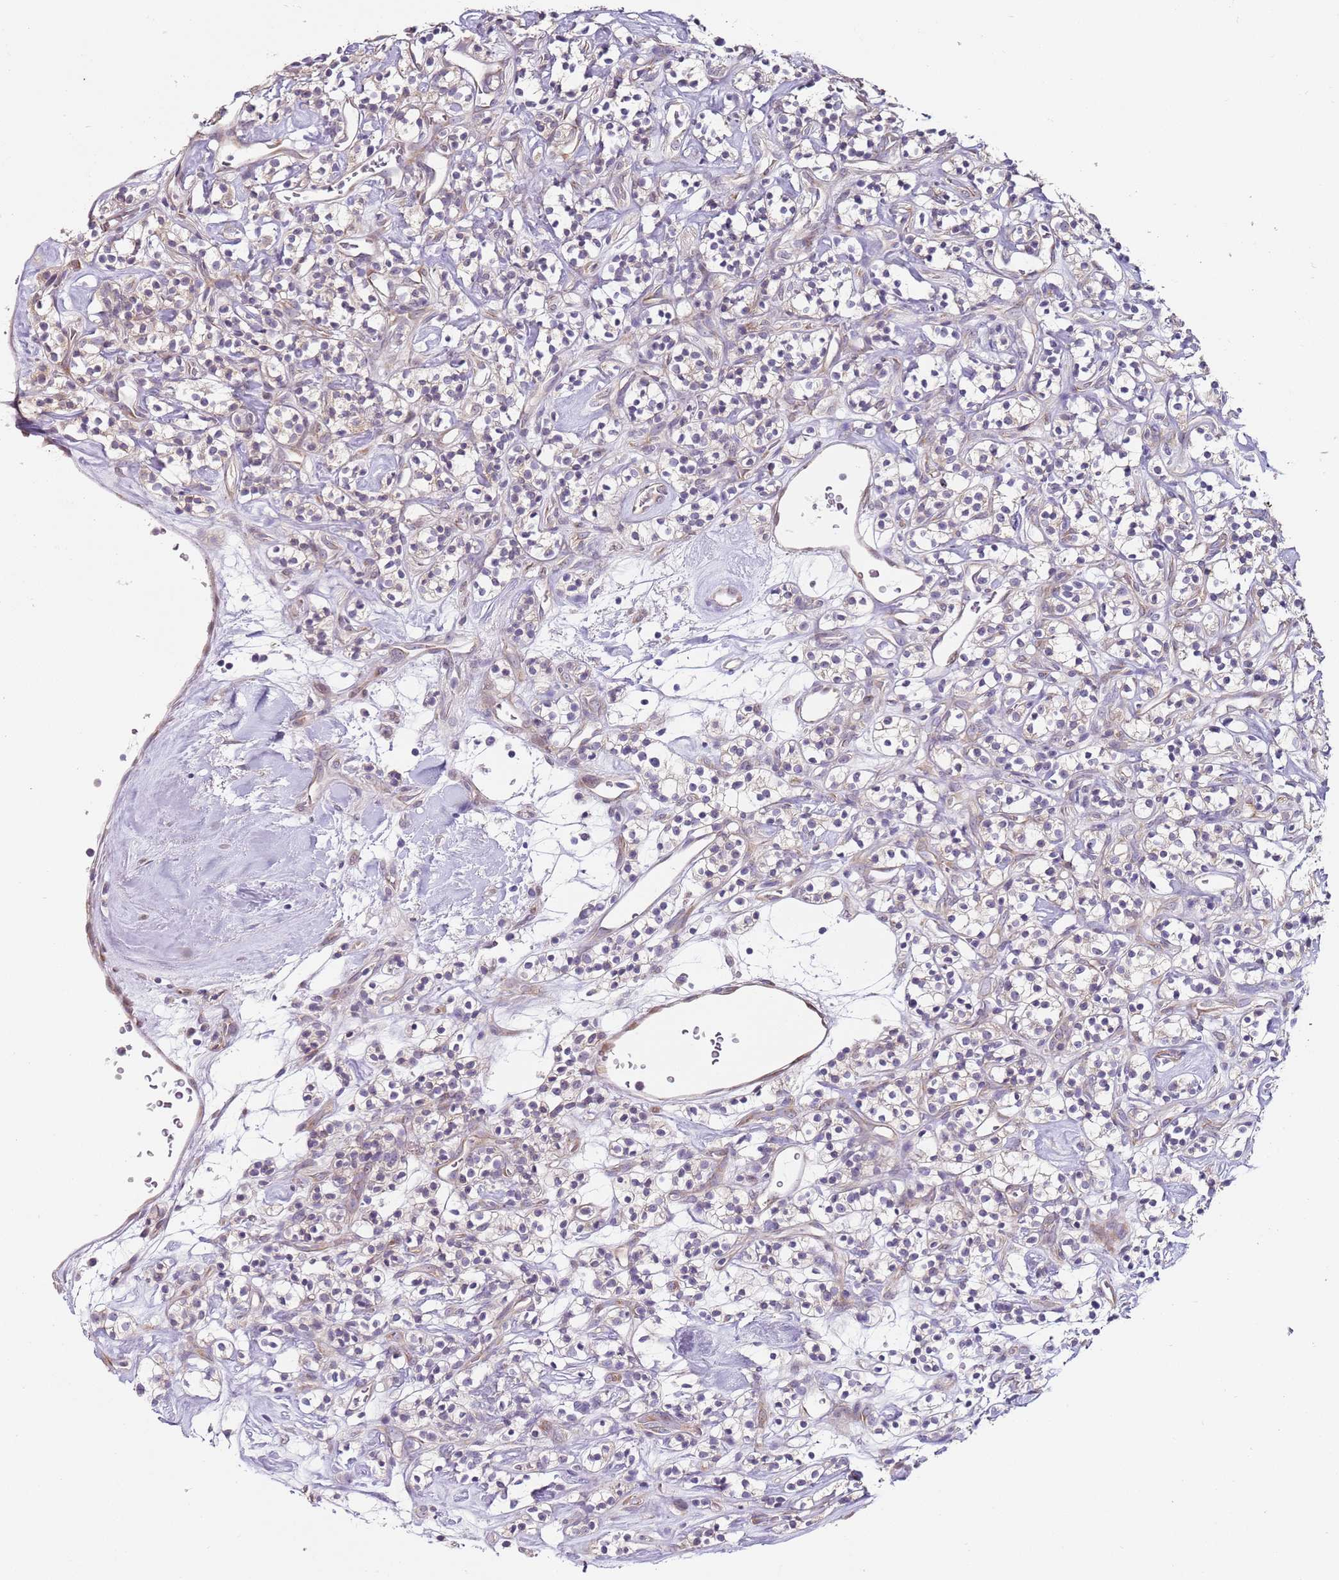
{"staining": {"intensity": "negative", "quantity": "none", "location": "none"}, "tissue": "renal cancer", "cell_type": "Tumor cells", "image_type": "cancer", "snomed": [{"axis": "morphology", "description": "Adenocarcinoma, NOS"}, {"axis": "topography", "description": "Kidney"}], "caption": "The immunohistochemistry histopathology image has no significant positivity in tumor cells of adenocarcinoma (renal) tissue.", "gene": "TBC1D9", "patient": {"sex": "male", "age": 77}}